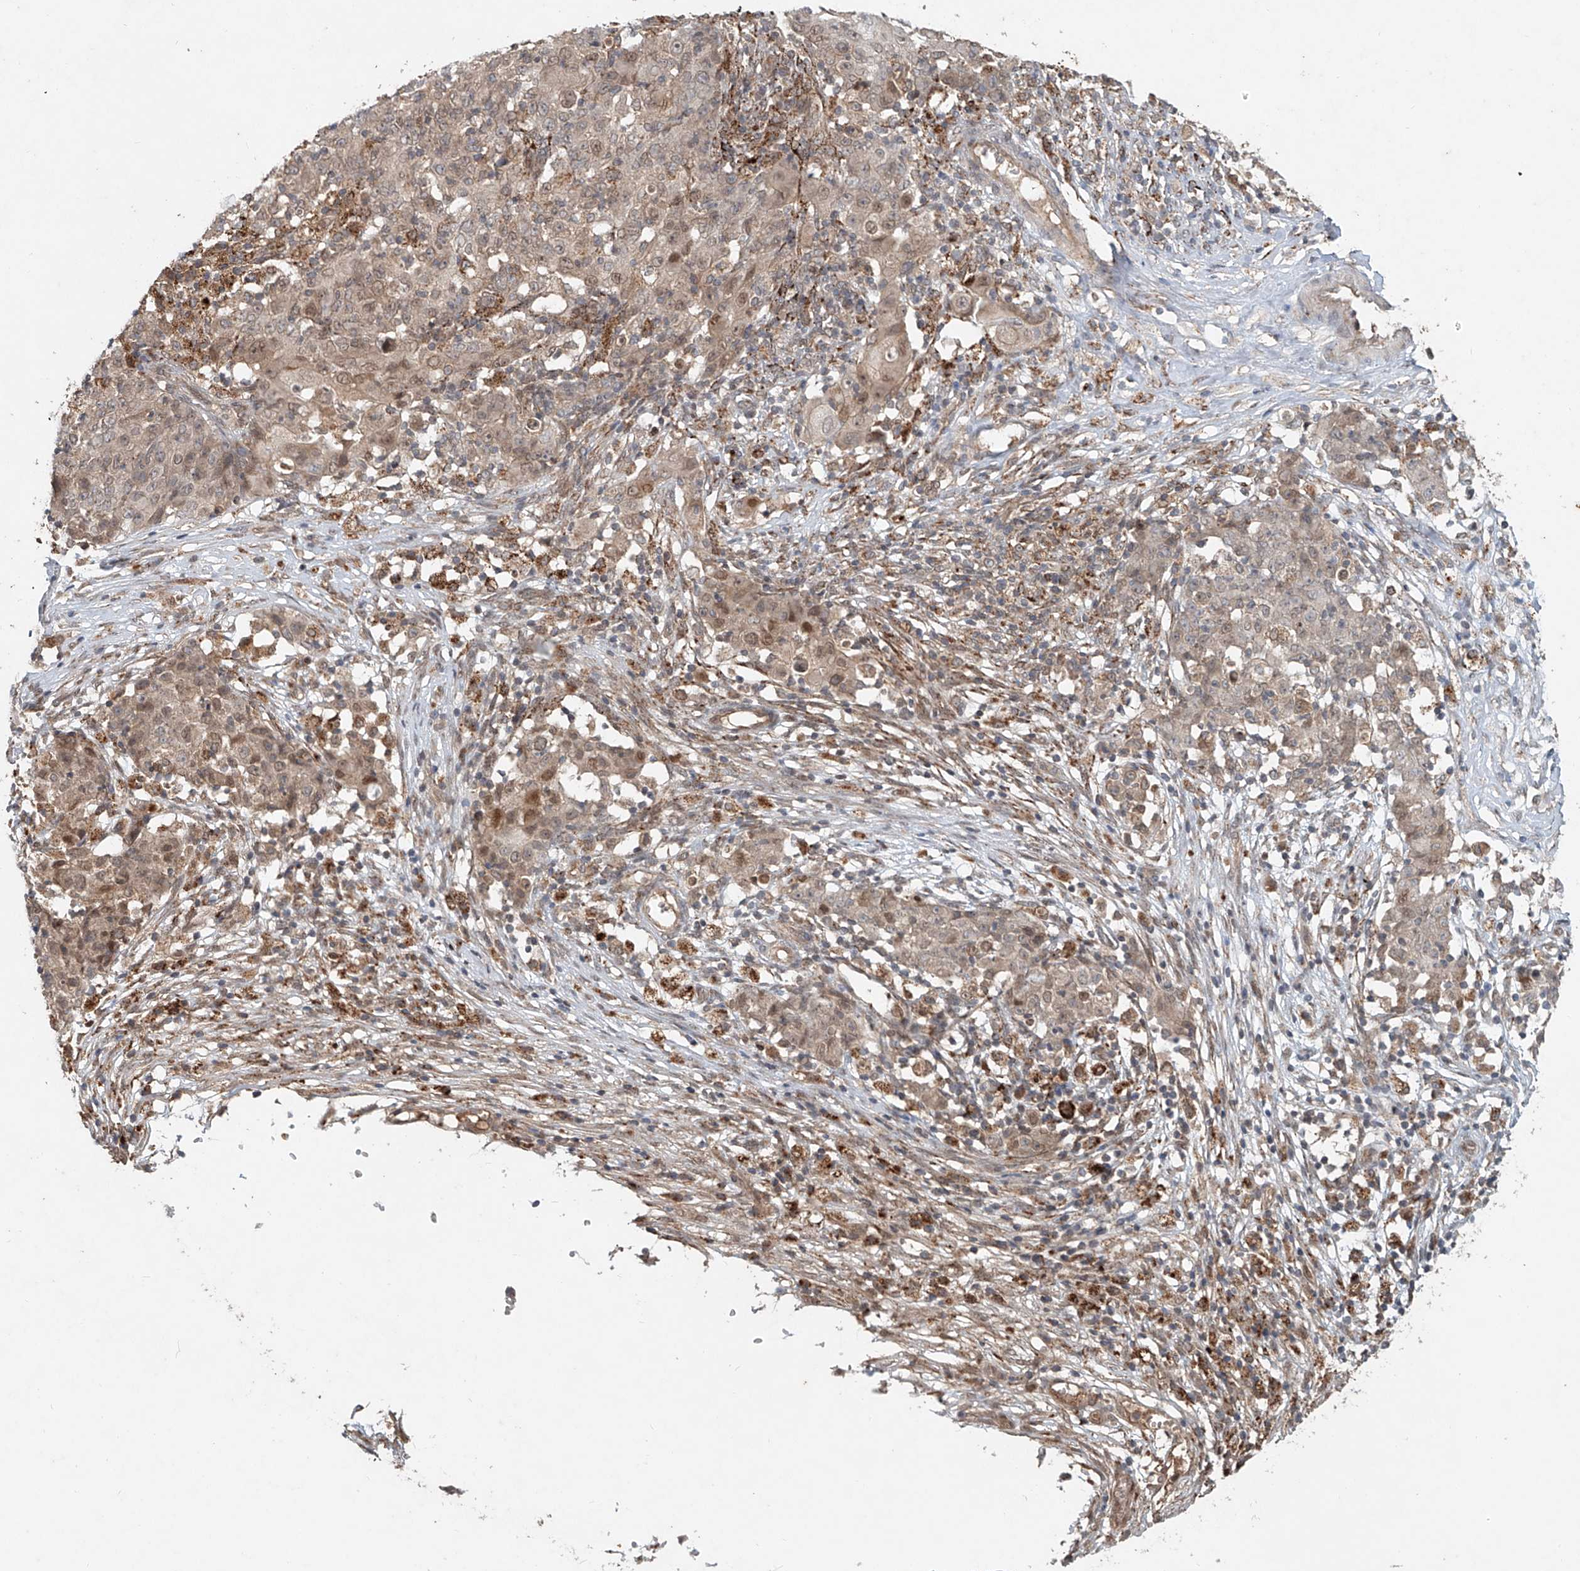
{"staining": {"intensity": "weak", "quantity": ">75%", "location": "cytoplasmic/membranous"}, "tissue": "ovarian cancer", "cell_type": "Tumor cells", "image_type": "cancer", "snomed": [{"axis": "morphology", "description": "Carcinoma, endometroid"}, {"axis": "topography", "description": "Ovary"}], "caption": "Immunohistochemistry (IHC) histopathology image of endometroid carcinoma (ovarian) stained for a protein (brown), which demonstrates low levels of weak cytoplasmic/membranous staining in about >75% of tumor cells.", "gene": "IER5", "patient": {"sex": "female", "age": 42}}